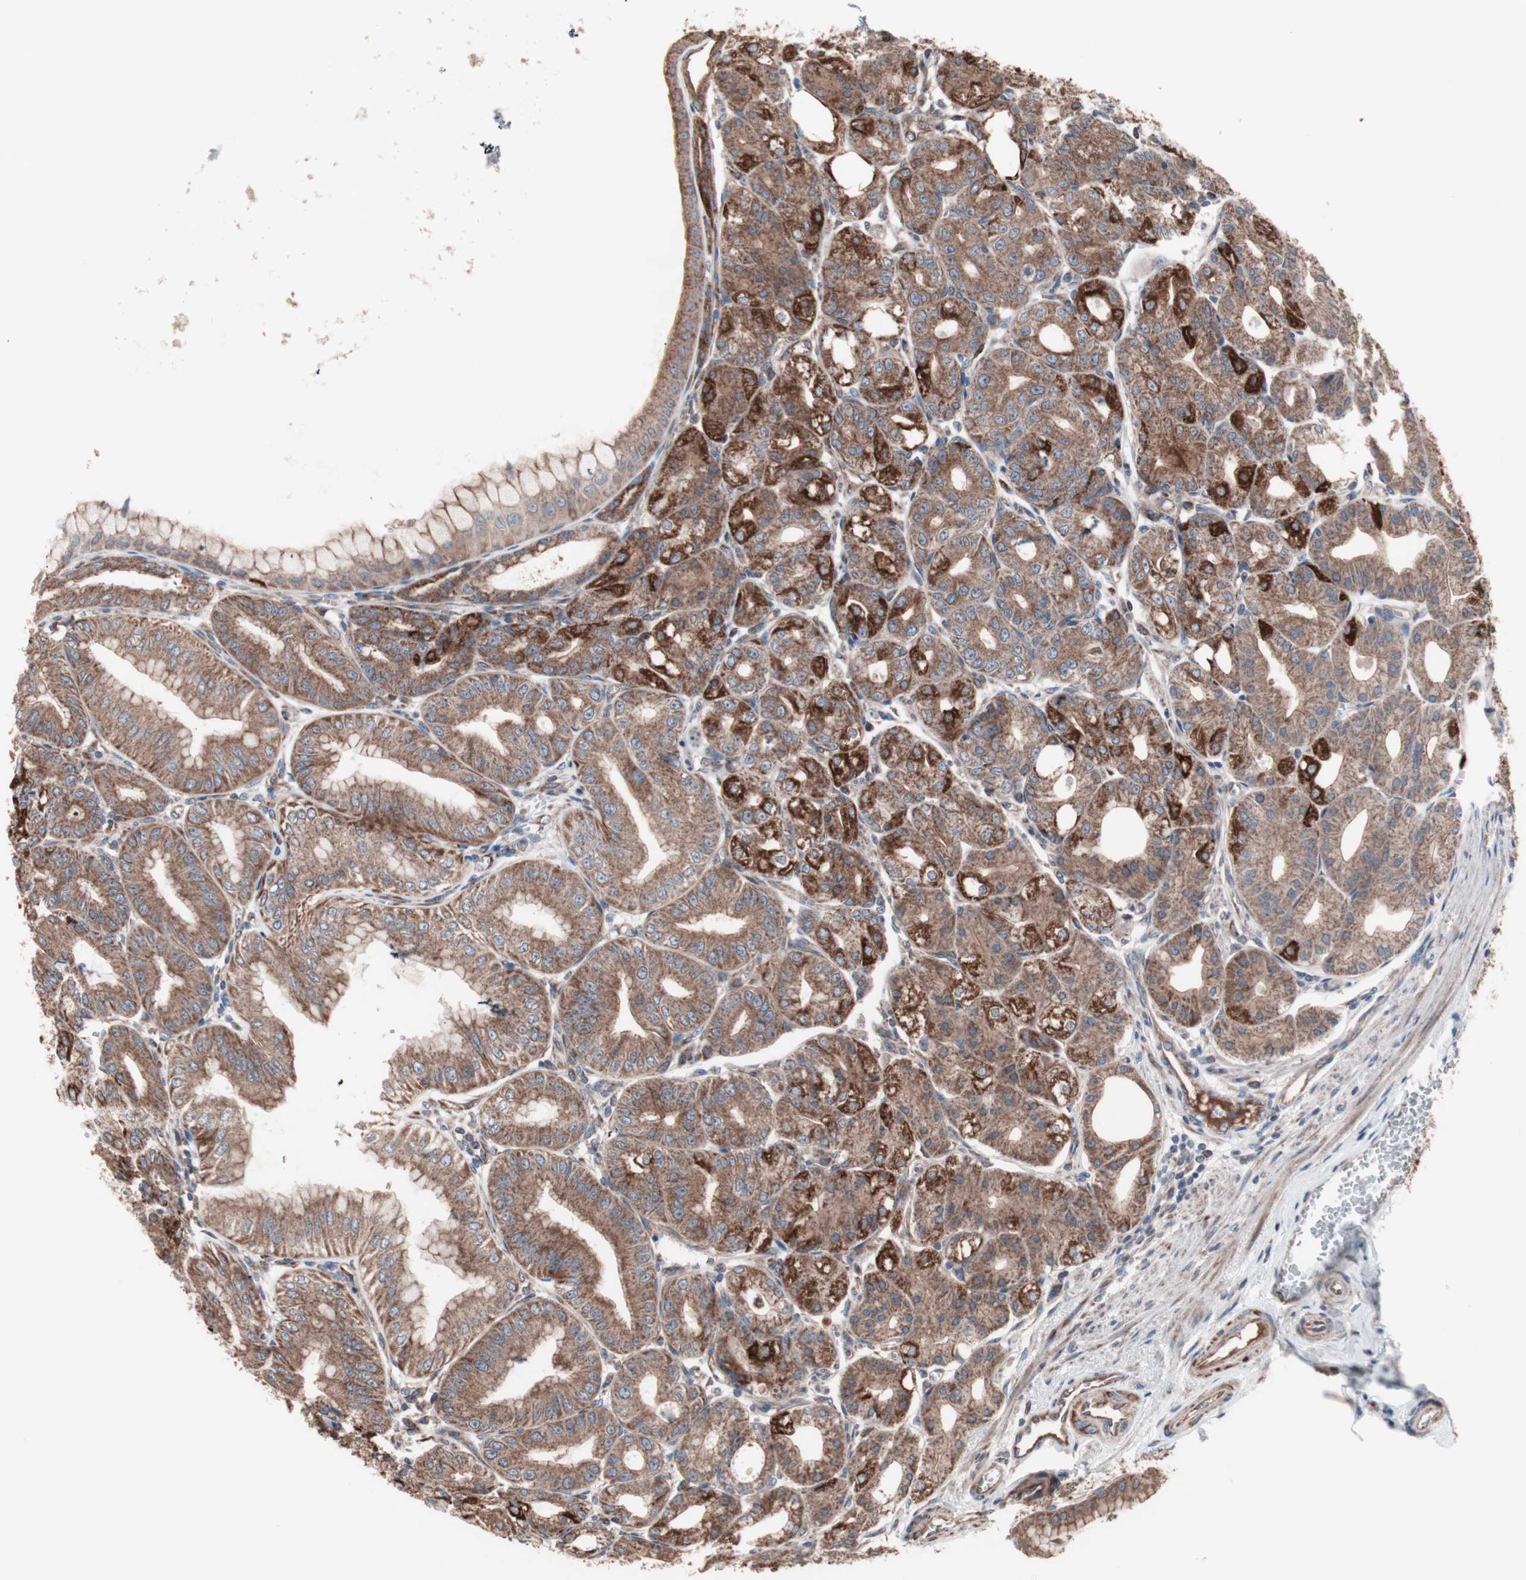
{"staining": {"intensity": "moderate", "quantity": ">75%", "location": "cytoplasmic/membranous"}, "tissue": "stomach", "cell_type": "Glandular cells", "image_type": "normal", "snomed": [{"axis": "morphology", "description": "Normal tissue, NOS"}, {"axis": "topography", "description": "Stomach, lower"}], "caption": "DAB immunohistochemical staining of normal human stomach reveals moderate cytoplasmic/membranous protein positivity in about >75% of glandular cells.", "gene": "CTTNBP2NL", "patient": {"sex": "male", "age": 71}}